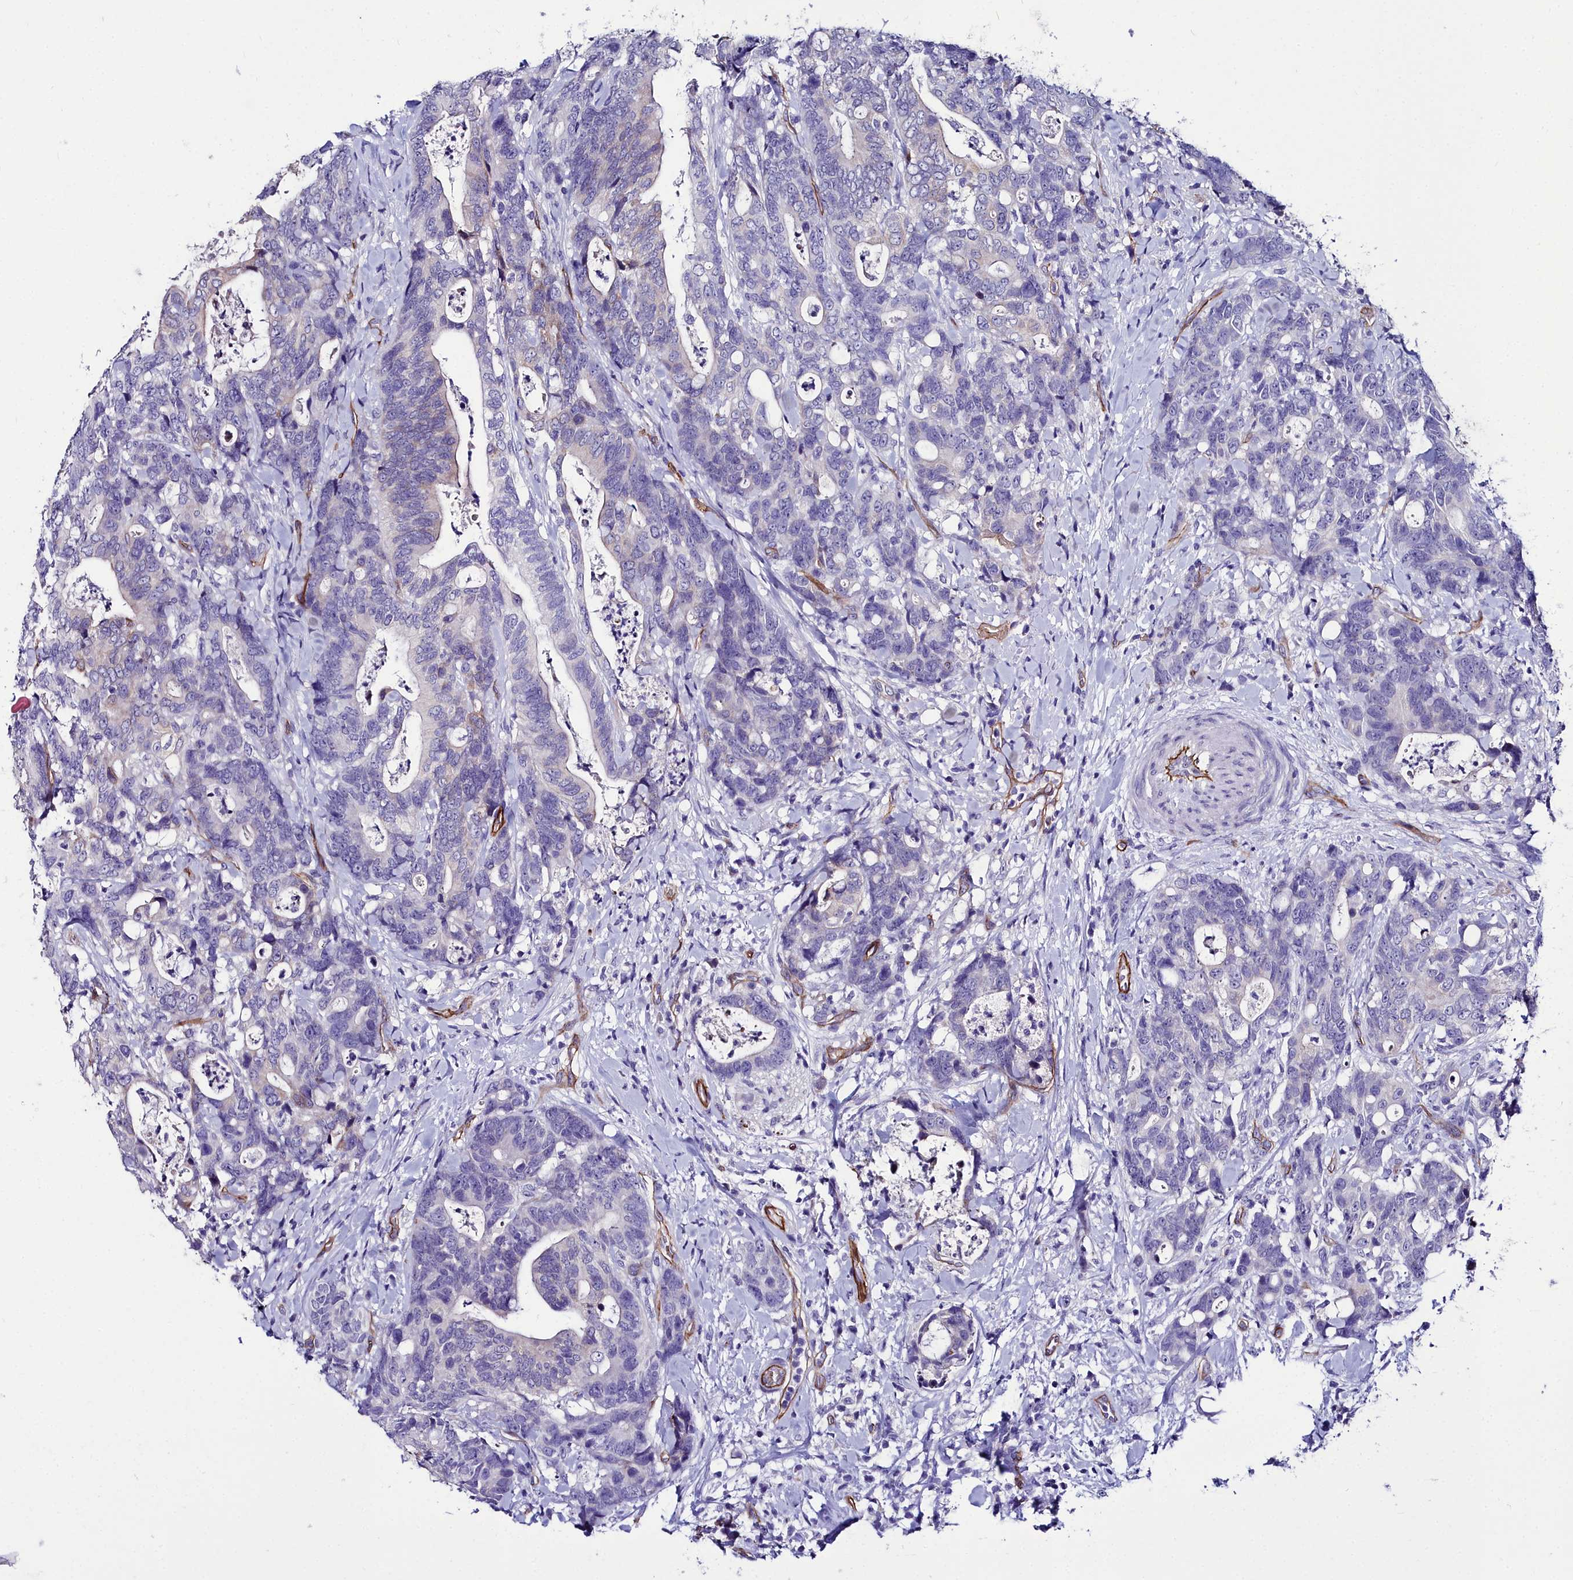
{"staining": {"intensity": "negative", "quantity": "none", "location": "none"}, "tissue": "colorectal cancer", "cell_type": "Tumor cells", "image_type": "cancer", "snomed": [{"axis": "morphology", "description": "Adenocarcinoma, NOS"}, {"axis": "topography", "description": "Colon"}], "caption": "Tumor cells are negative for brown protein staining in colorectal adenocarcinoma.", "gene": "CYP4F11", "patient": {"sex": "female", "age": 82}}